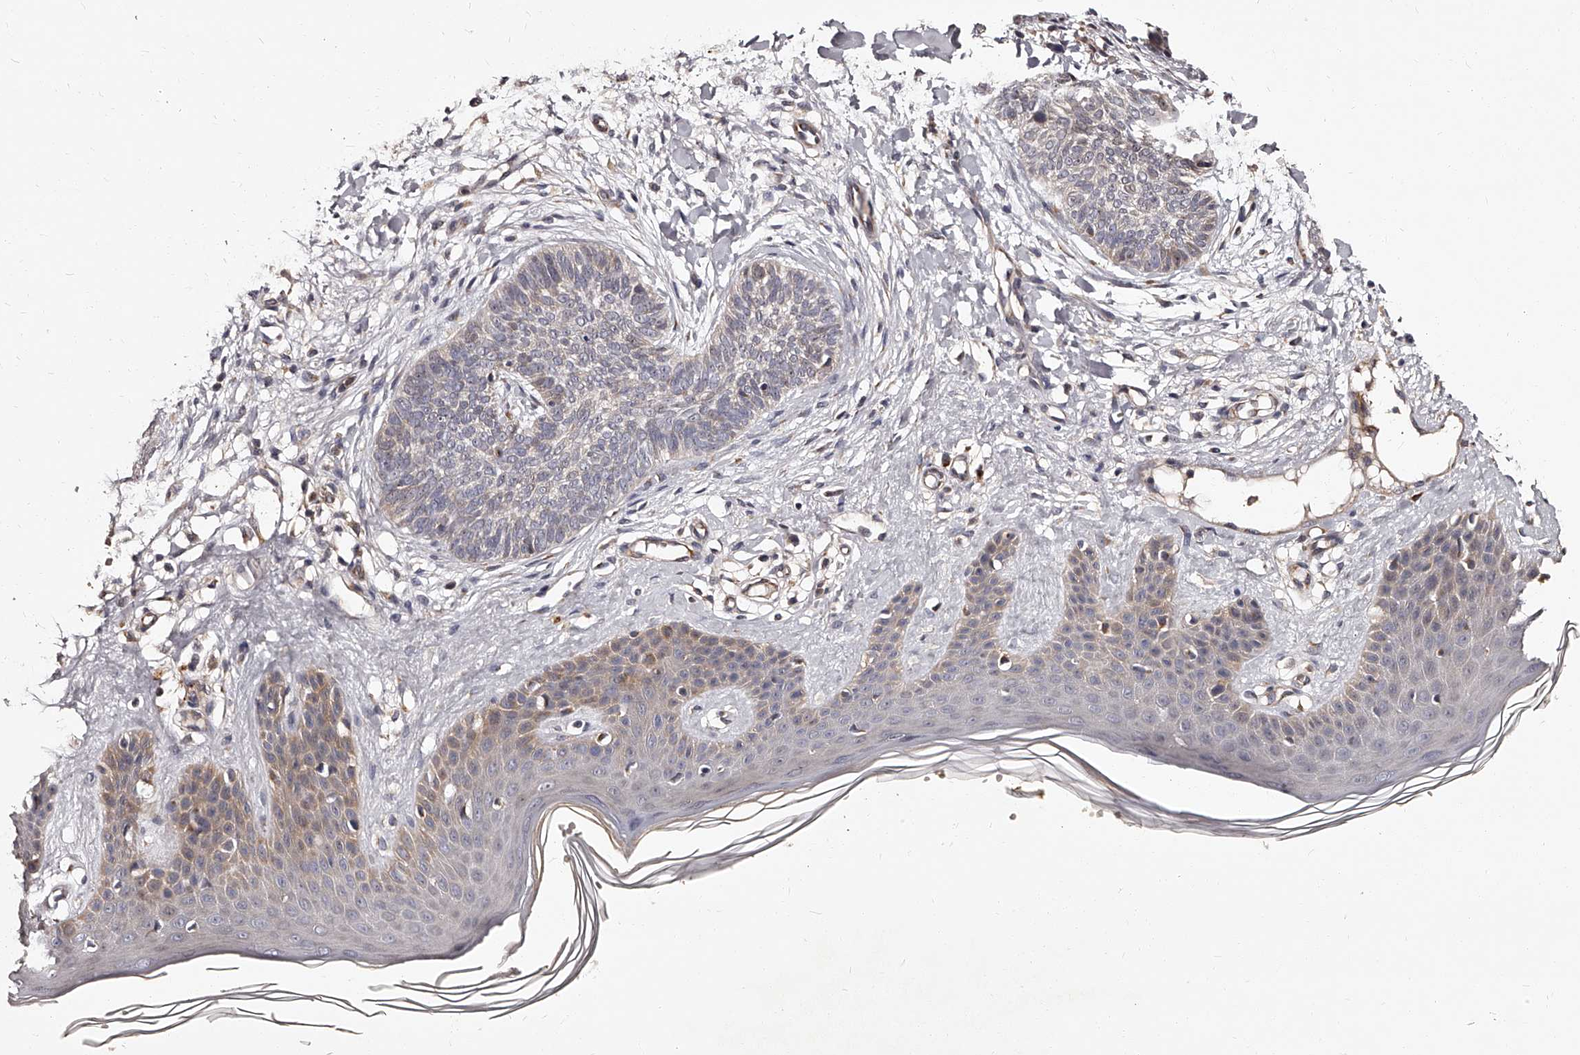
{"staining": {"intensity": "negative", "quantity": "none", "location": "none"}, "tissue": "skin cancer", "cell_type": "Tumor cells", "image_type": "cancer", "snomed": [{"axis": "morphology", "description": "Basal cell carcinoma"}, {"axis": "topography", "description": "Skin"}], "caption": "Skin cancer (basal cell carcinoma) was stained to show a protein in brown. There is no significant positivity in tumor cells.", "gene": "RSC1A1", "patient": {"sex": "female", "age": 59}}